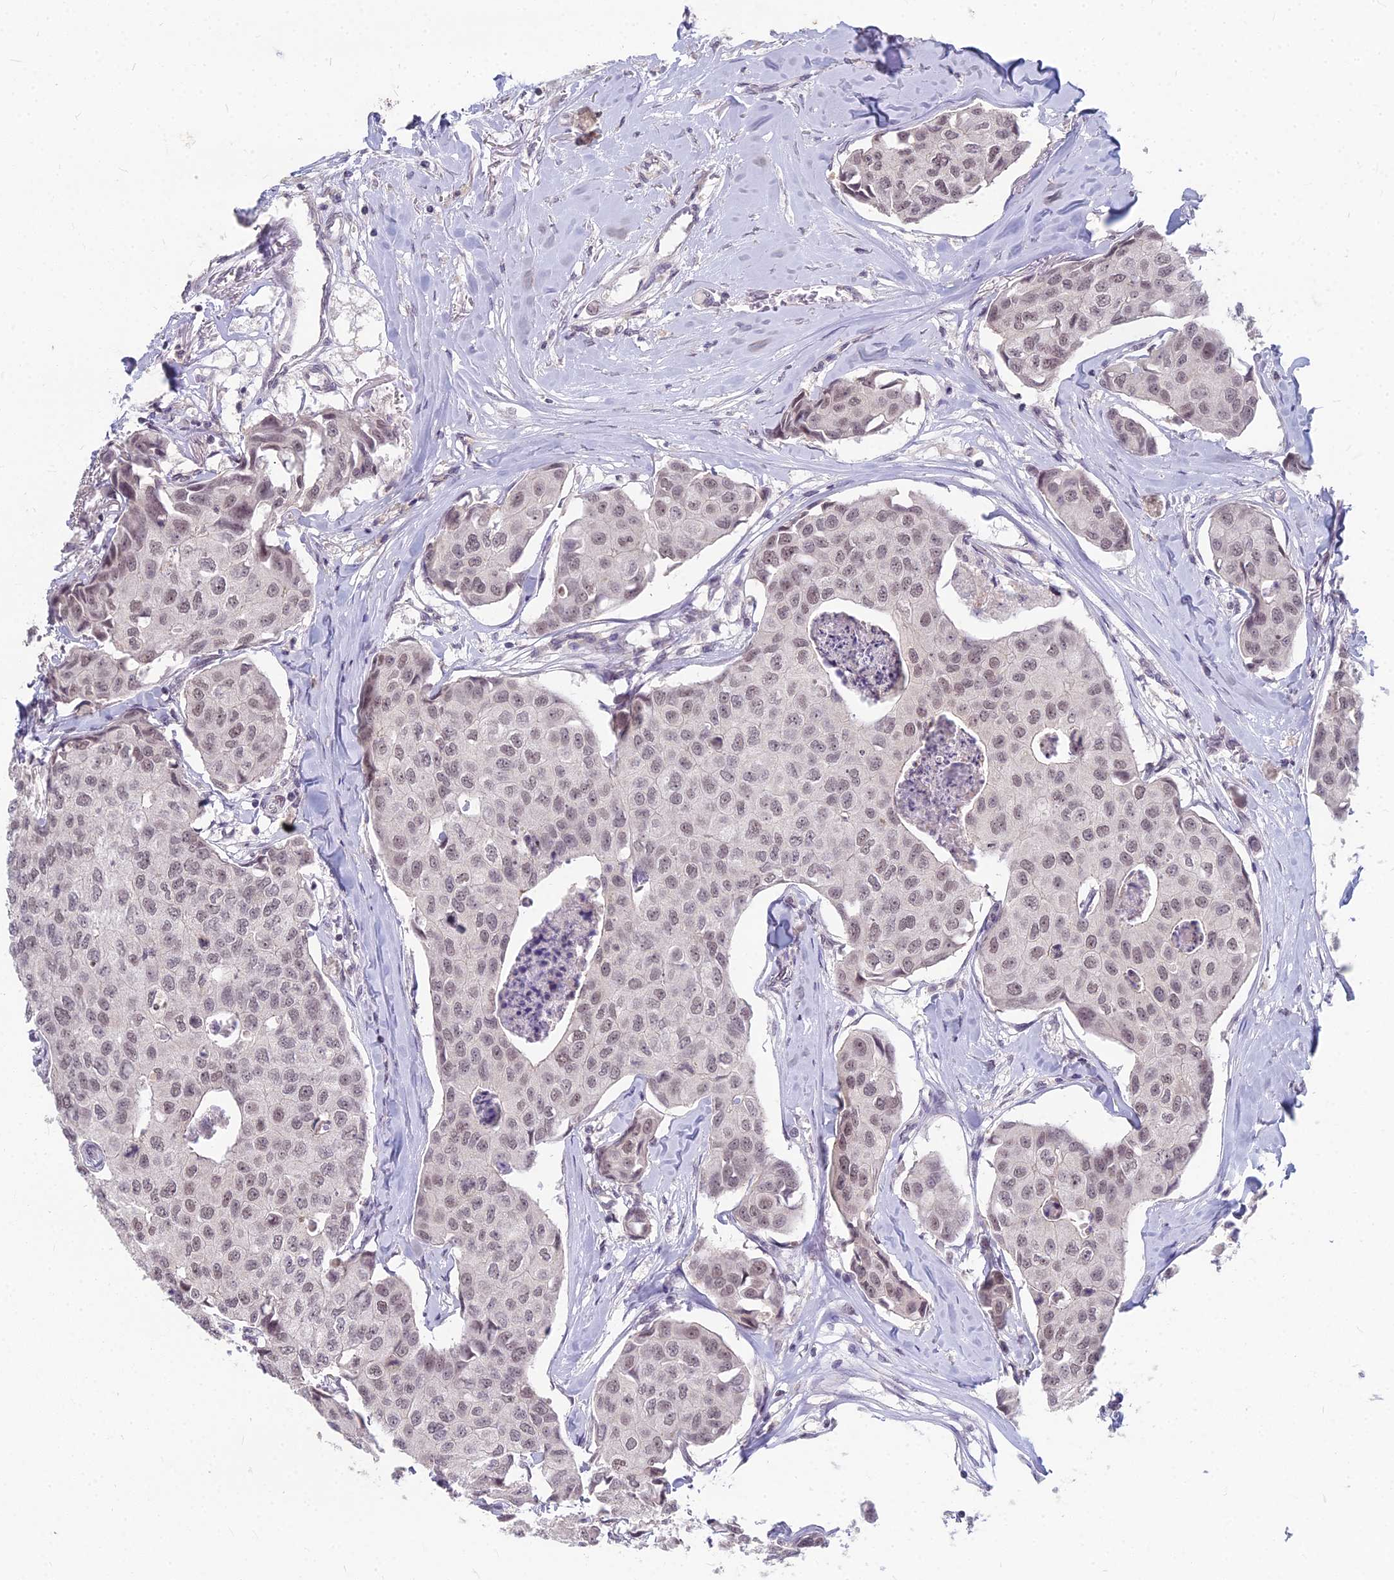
{"staining": {"intensity": "weak", "quantity": "25%-75%", "location": "nuclear"}, "tissue": "breast cancer", "cell_type": "Tumor cells", "image_type": "cancer", "snomed": [{"axis": "morphology", "description": "Duct carcinoma"}, {"axis": "topography", "description": "Breast"}], "caption": "An IHC photomicrograph of neoplastic tissue is shown. Protein staining in brown labels weak nuclear positivity in invasive ductal carcinoma (breast) within tumor cells. The protein of interest is stained brown, and the nuclei are stained in blue (DAB IHC with brightfield microscopy, high magnification).", "gene": "KAT7", "patient": {"sex": "female", "age": 80}}